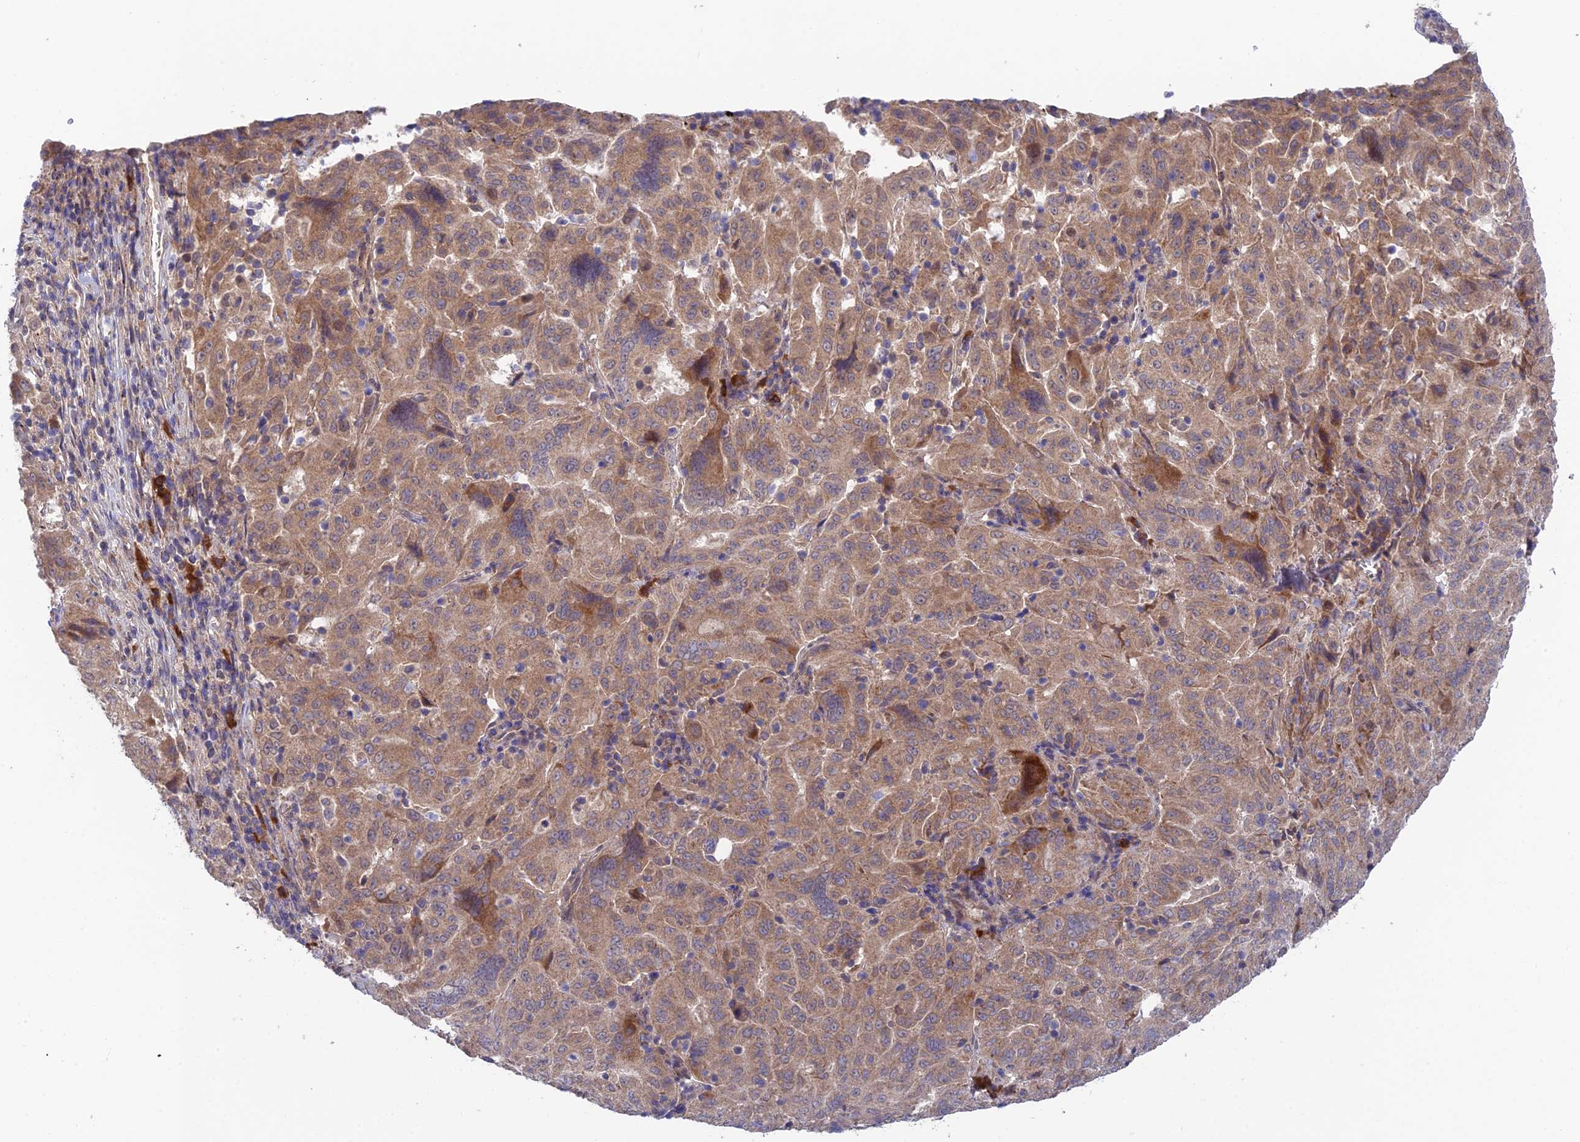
{"staining": {"intensity": "moderate", "quantity": "<25%", "location": "cytoplasmic/membranous"}, "tissue": "pancreatic cancer", "cell_type": "Tumor cells", "image_type": "cancer", "snomed": [{"axis": "morphology", "description": "Adenocarcinoma, NOS"}, {"axis": "topography", "description": "Pancreas"}], "caption": "There is low levels of moderate cytoplasmic/membranous positivity in tumor cells of pancreatic cancer, as demonstrated by immunohistochemical staining (brown color).", "gene": "UROS", "patient": {"sex": "male", "age": 63}}